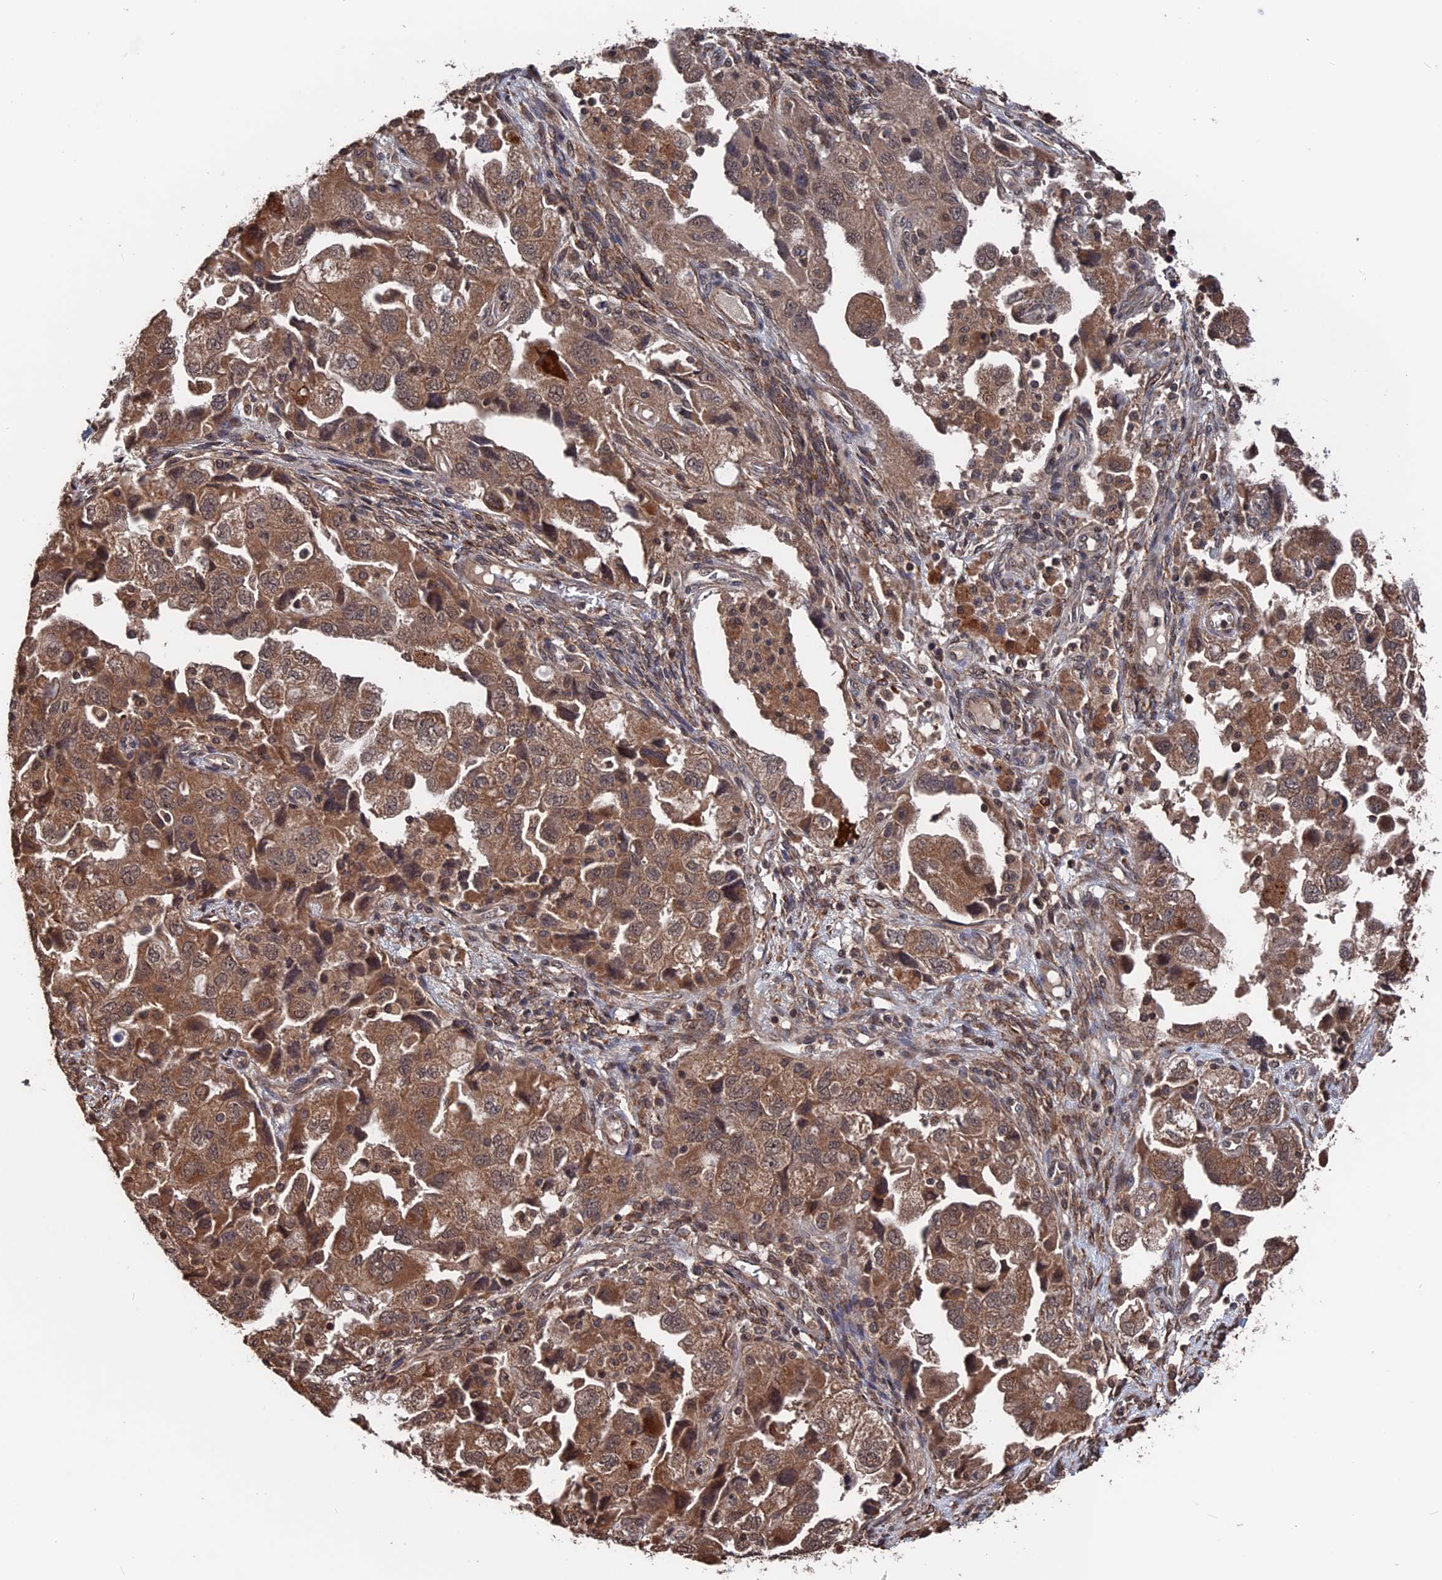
{"staining": {"intensity": "moderate", "quantity": ">75%", "location": "cytoplasmic/membranous,nuclear"}, "tissue": "ovarian cancer", "cell_type": "Tumor cells", "image_type": "cancer", "snomed": [{"axis": "morphology", "description": "Carcinoma, NOS"}, {"axis": "morphology", "description": "Cystadenocarcinoma, serous, NOS"}, {"axis": "topography", "description": "Ovary"}], "caption": "Protein analysis of ovarian cancer (serous cystadenocarcinoma) tissue exhibits moderate cytoplasmic/membranous and nuclear staining in approximately >75% of tumor cells.", "gene": "PDE12", "patient": {"sex": "female", "age": 69}}